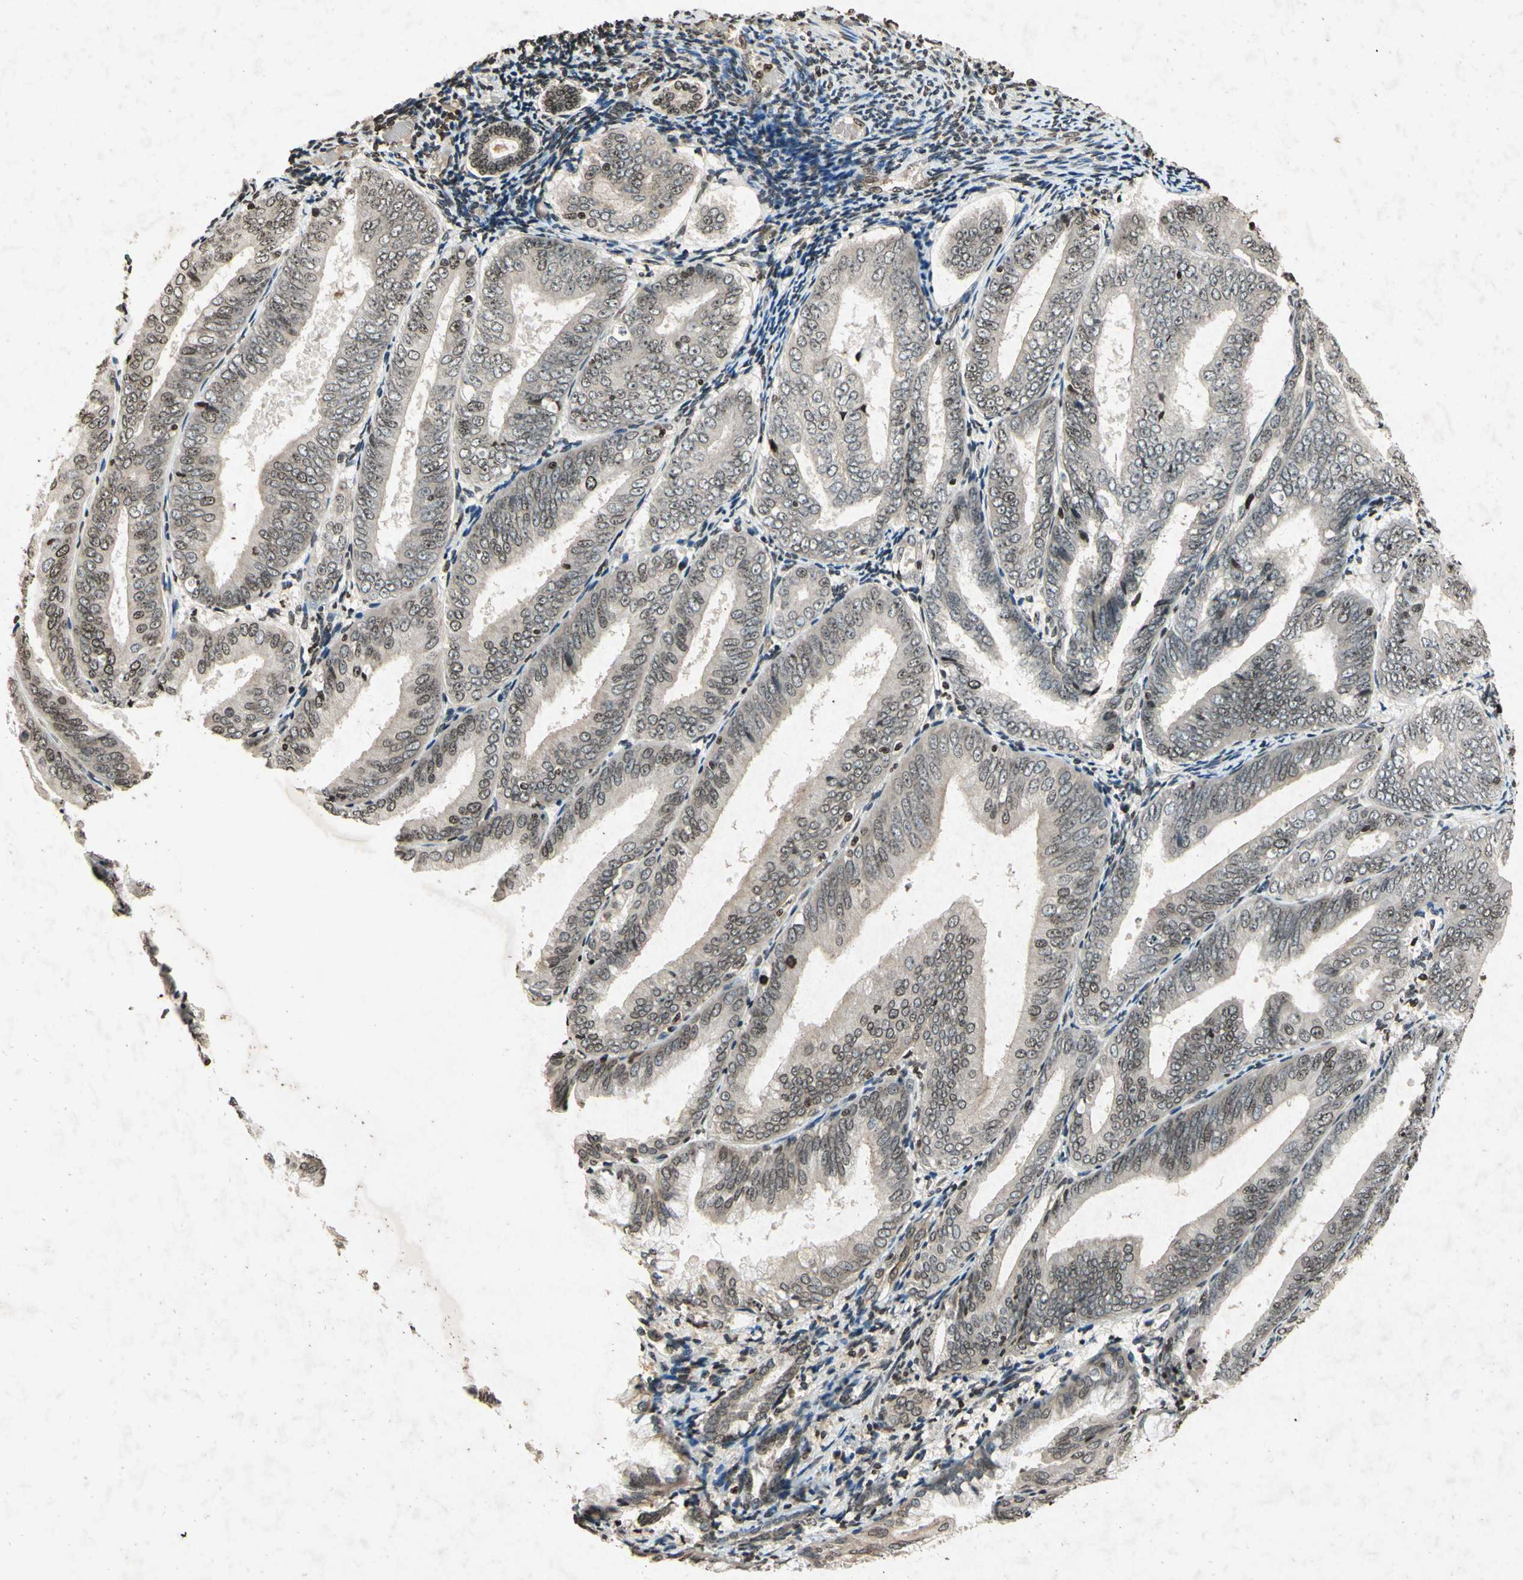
{"staining": {"intensity": "negative", "quantity": "none", "location": "none"}, "tissue": "endometrial cancer", "cell_type": "Tumor cells", "image_type": "cancer", "snomed": [{"axis": "morphology", "description": "Adenocarcinoma, NOS"}, {"axis": "topography", "description": "Endometrium"}], "caption": "Immunohistochemical staining of human endometrial cancer displays no significant staining in tumor cells.", "gene": "HOXB3", "patient": {"sex": "female", "age": 63}}